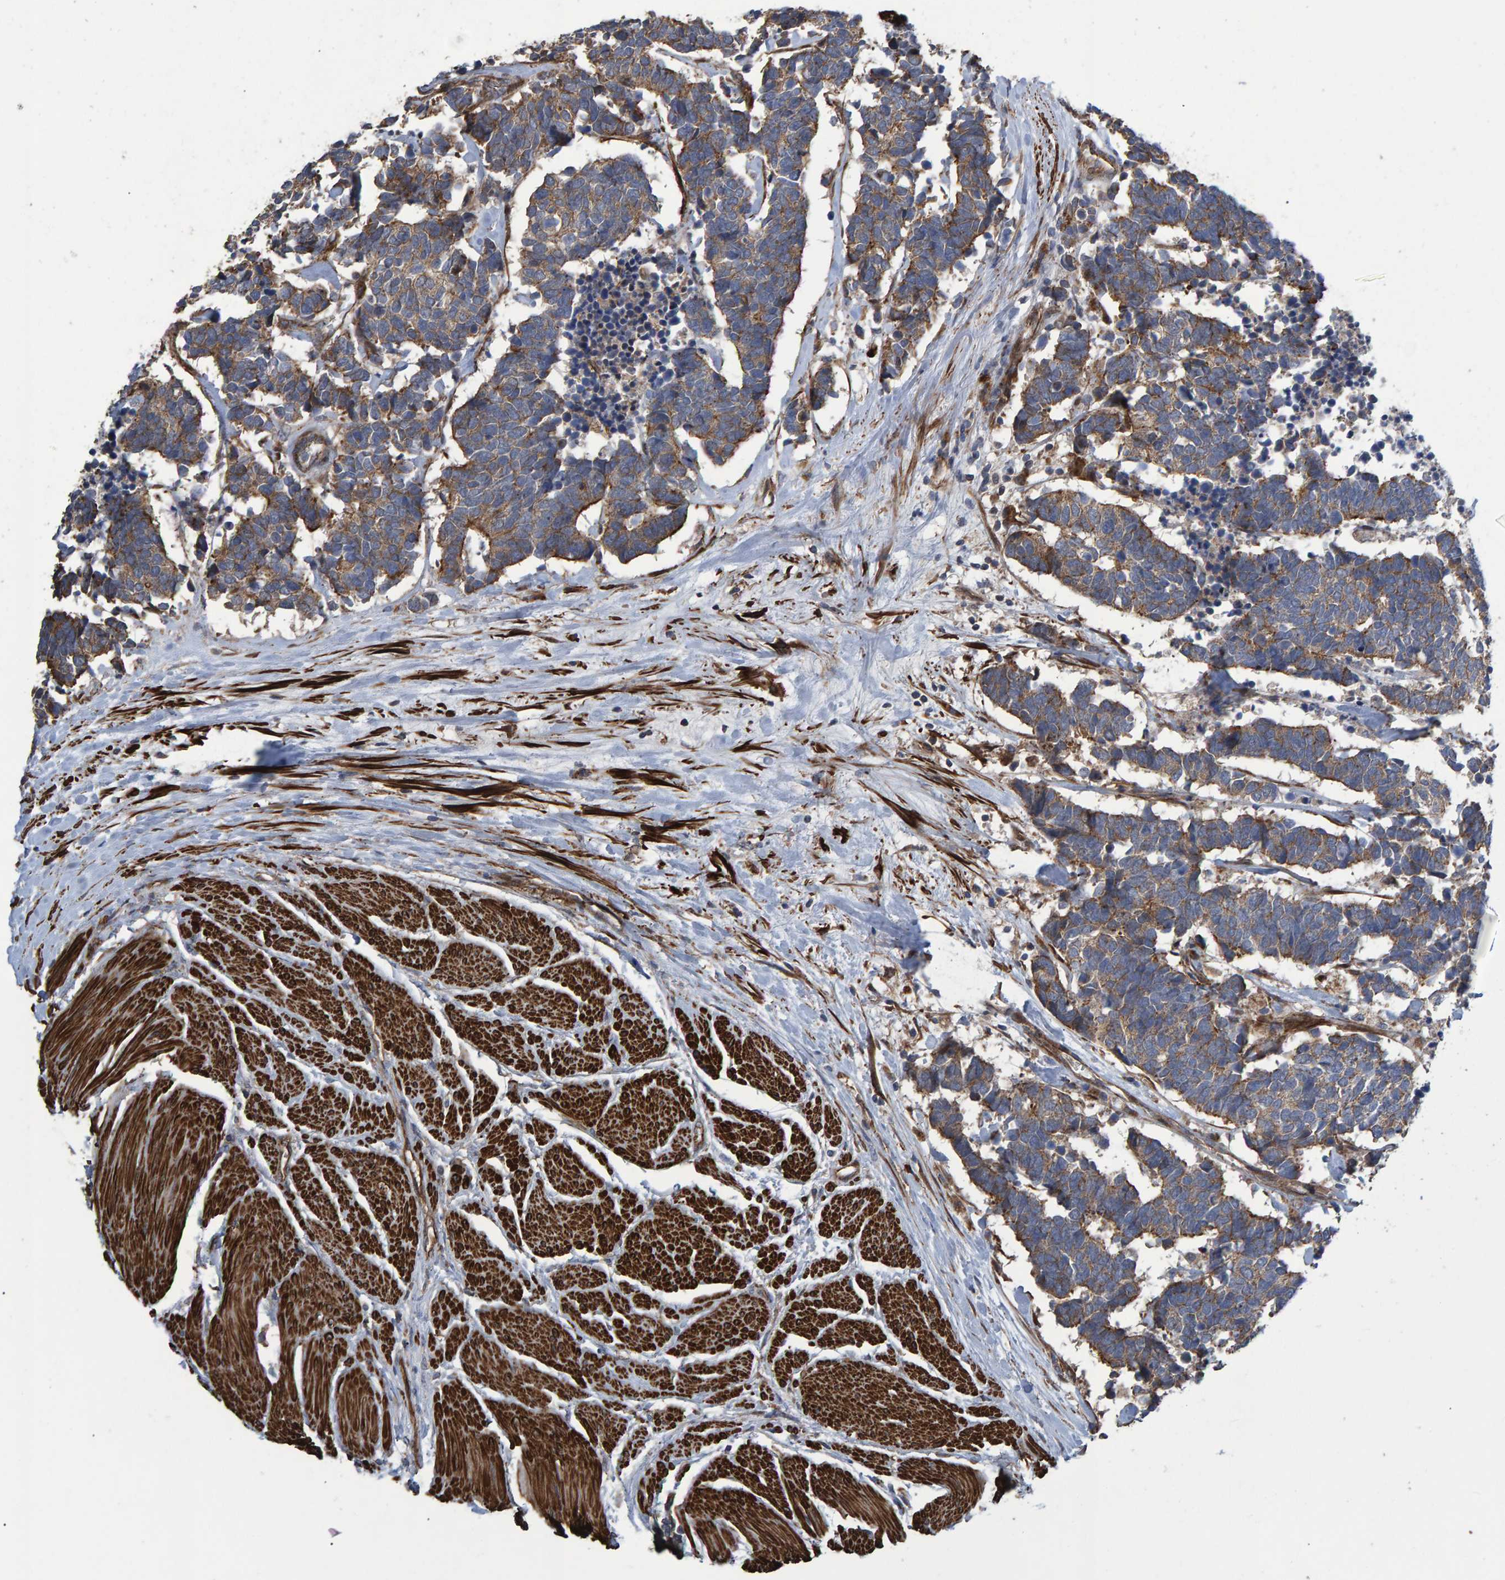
{"staining": {"intensity": "moderate", "quantity": ">75%", "location": "cytoplasmic/membranous"}, "tissue": "carcinoid", "cell_type": "Tumor cells", "image_type": "cancer", "snomed": [{"axis": "morphology", "description": "Carcinoma, NOS"}, {"axis": "morphology", "description": "Carcinoid, malignant, NOS"}, {"axis": "topography", "description": "Urinary bladder"}], "caption": "IHC micrograph of neoplastic tissue: human carcinoid stained using immunohistochemistry (IHC) demonstrates medium levels of moderate protein expression localized specifically in the cytoplasmic/membranous of tumor cells, appearing as a cytoplasmic/membranous brown color.", "gene": "SLIT2", "patient": {"sex": "male", "age": 57}}